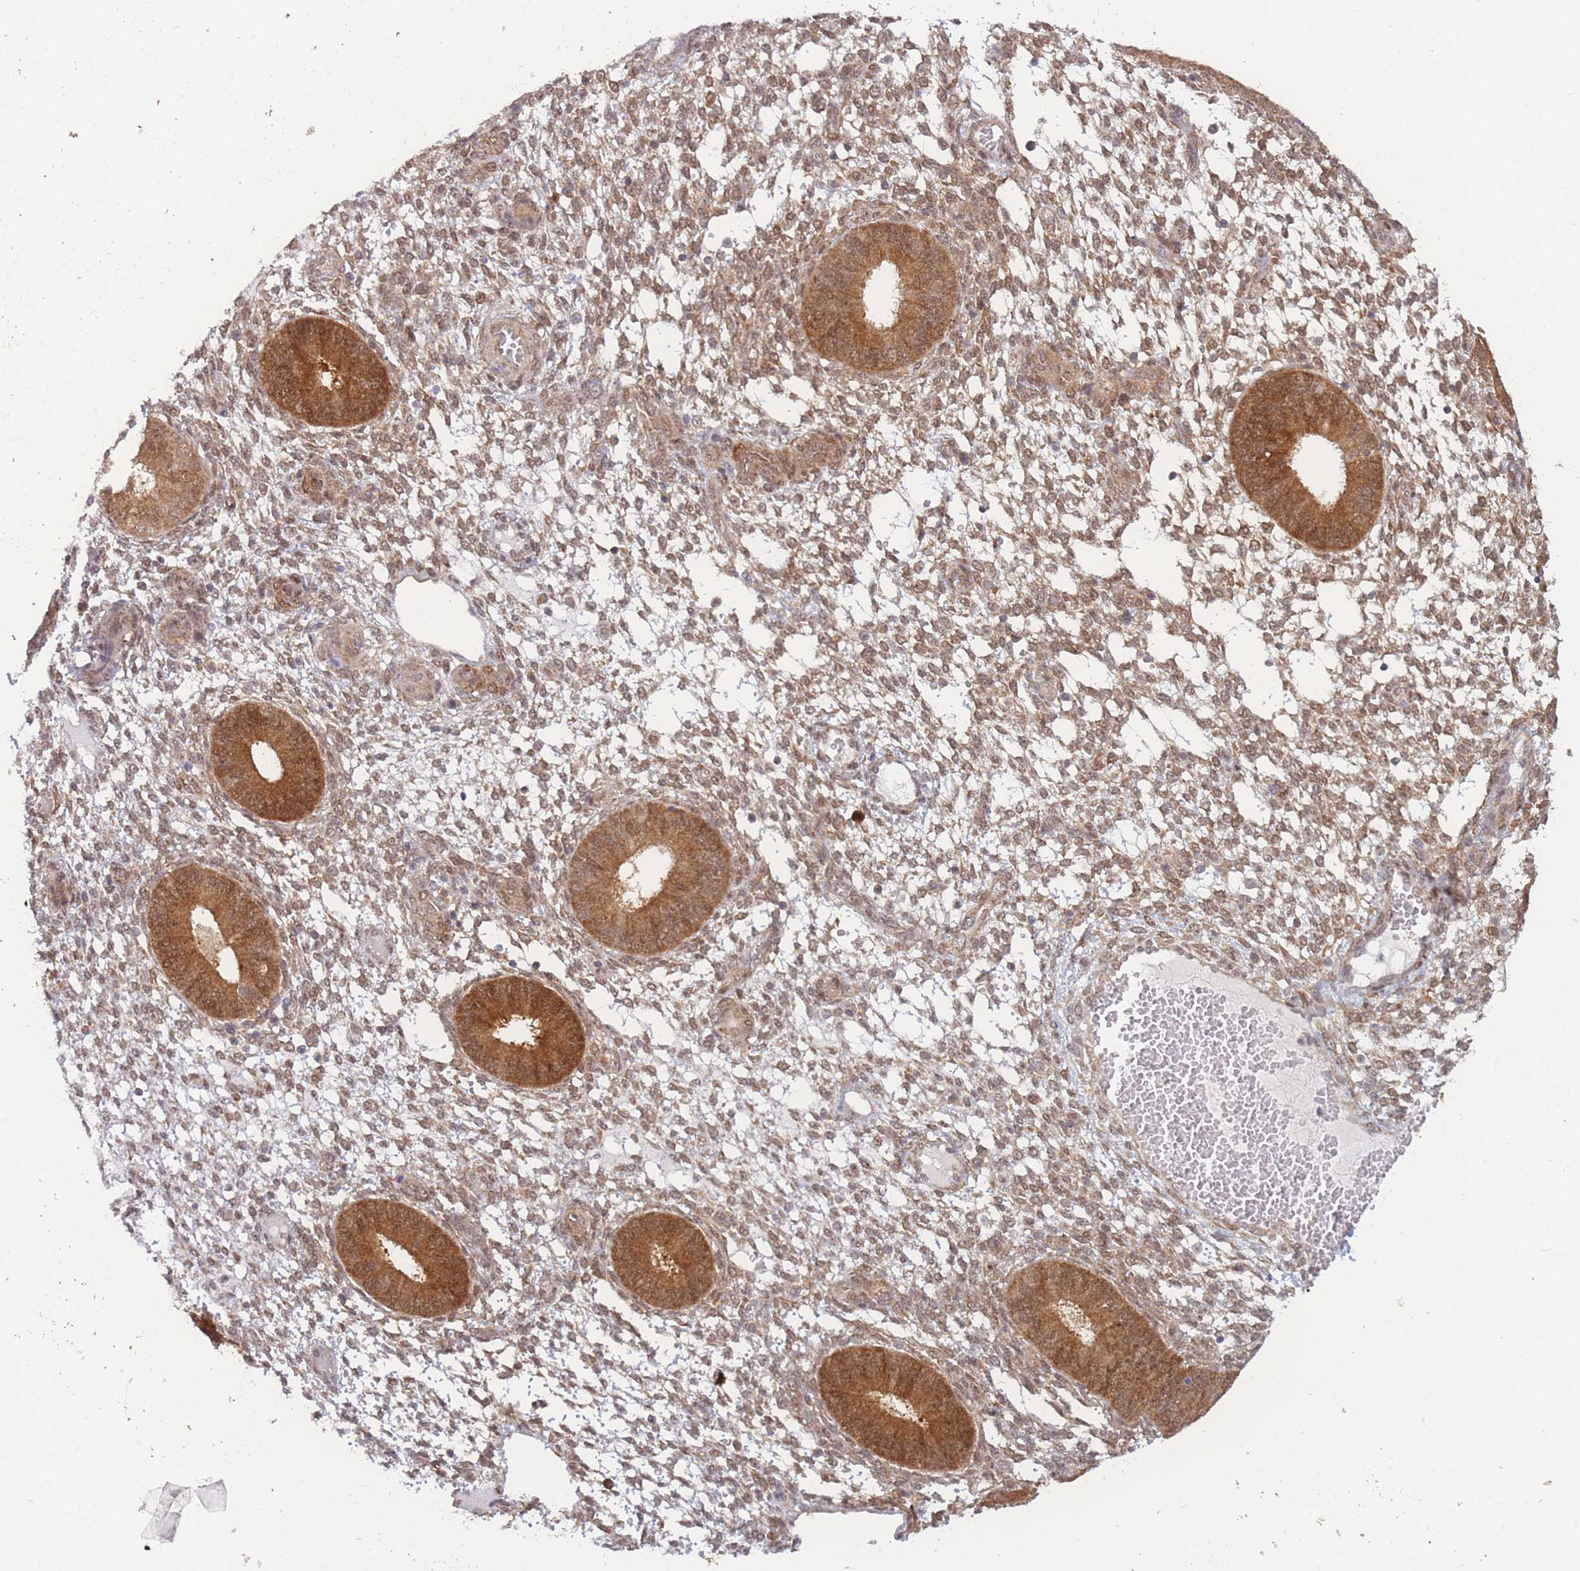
{"staining": {"intensity": "moderate", "quantity": "25%-75%", "location": "cytoplasmic/membranous,nuclear"}, "tissue": "endometrium", "cell_type": "Cells in endometrial stroma", "image_type": "normal", "snomed": [{"axis": "morphology", "description": "Normal tissue, NOS"}, {"axis": "topography", "description": "Endometrium"}], "caption": "Endometrium stained with immunohistochemistry (IHC) demonstrates moderate cytoplasmic/membranous,nuclear staining in about 25%-75% of cells in endometrial stroma.", "gene": "MRI1", "patient": {"sex": "female", "age": 49}}